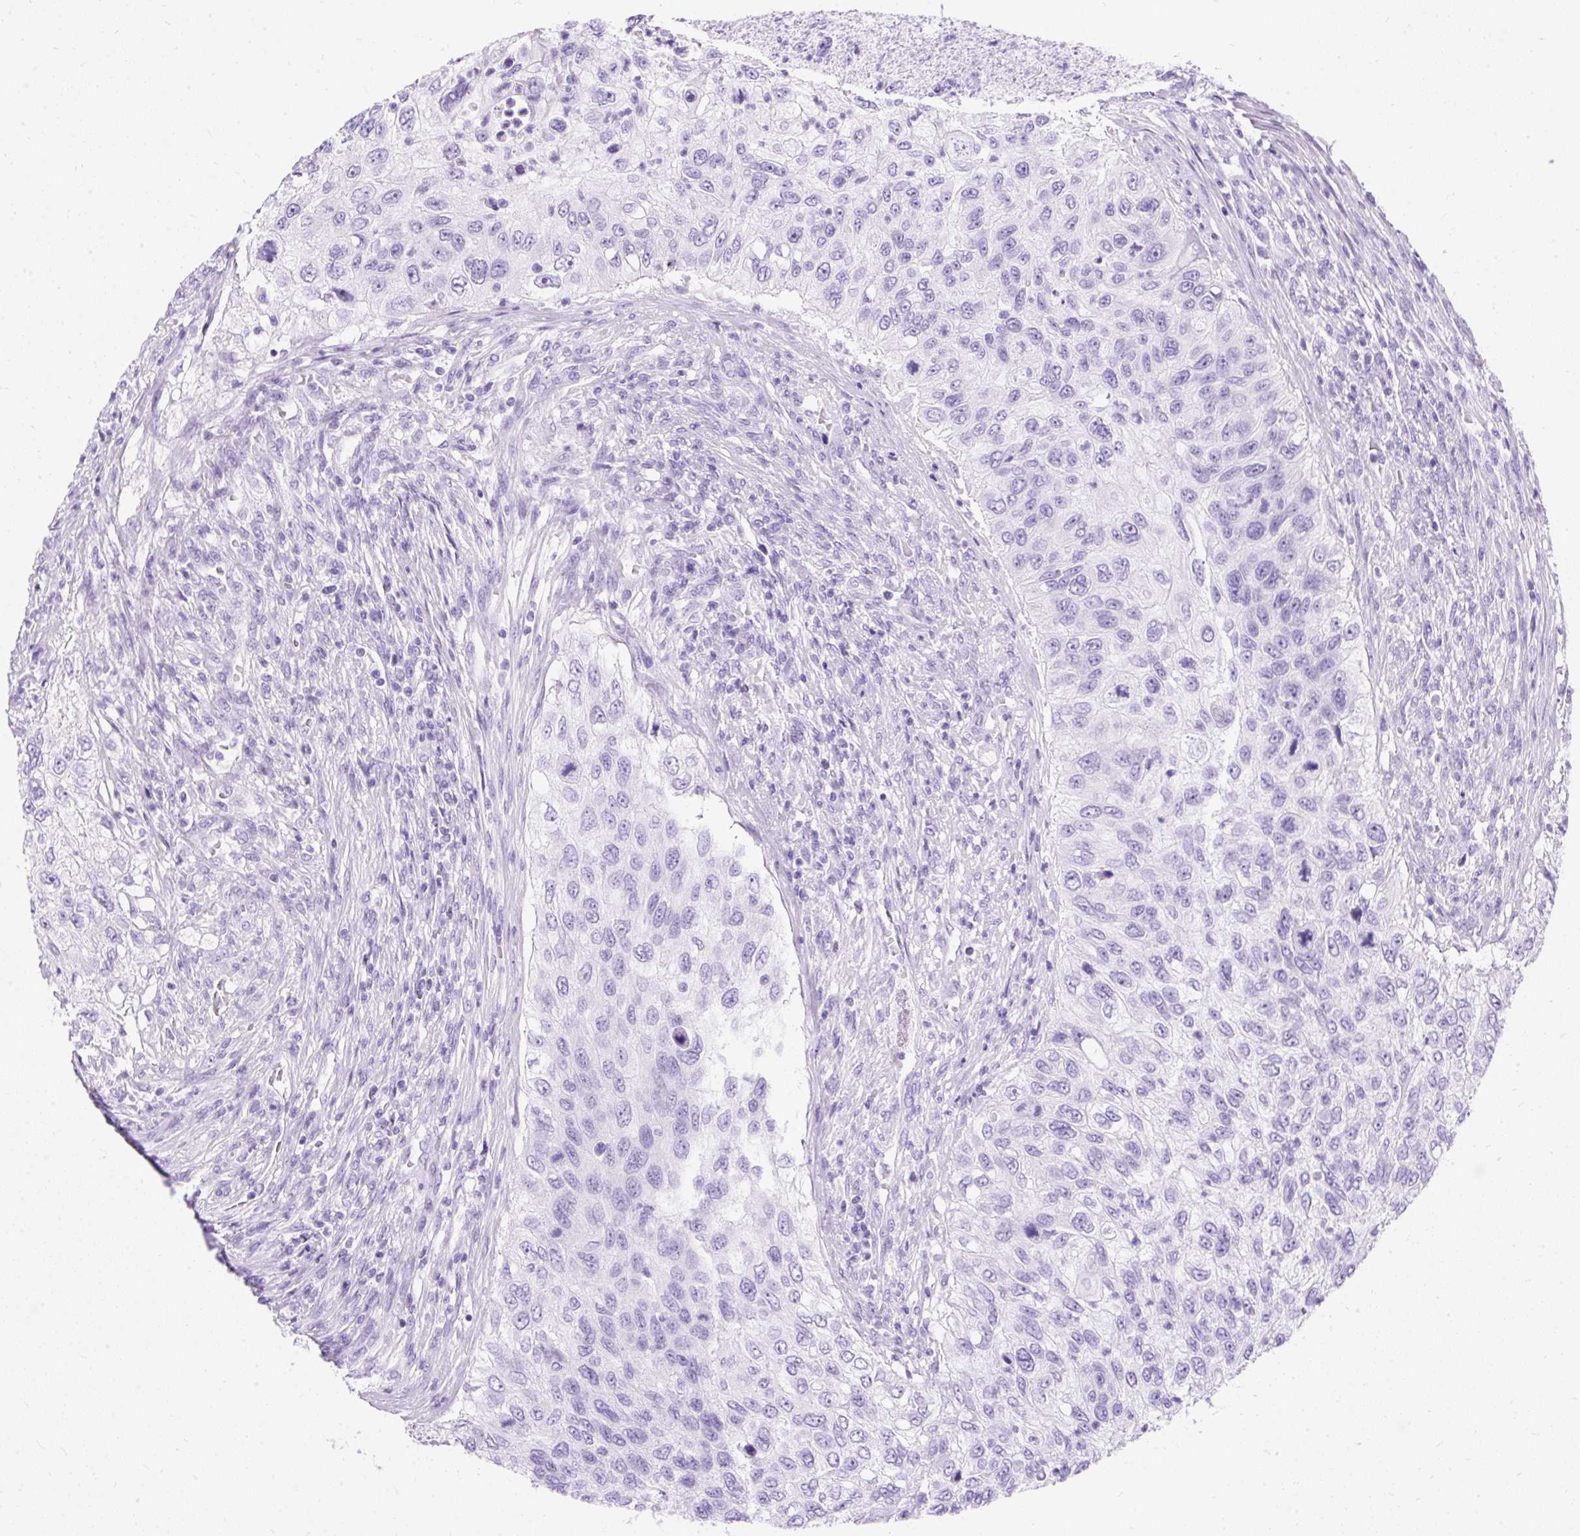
{"staining": {"intensity": "negative", "quantity": "none", "location": "none"}, "tissue": "urothelial cancer", "cell_type": "Tumor cells", "image_type": "cancer", "snomed": [{"axis": "morphology", "description": "Urothelial carcinoma, High grade"}, {"axis": "topography", "description": "Urinary bladder"}], "caption": "Immunohistochemistry image of urothelial cancer stained for a protein (brown), which displays no staining in tumor cells. (DAB (3,3'-diaminobenzidine) immunohistochemistry (IHC) visualized using brightfield microscopy, high magnification).", "gene": "PVALB", "patient": {"sex": "female", "age": 60}}